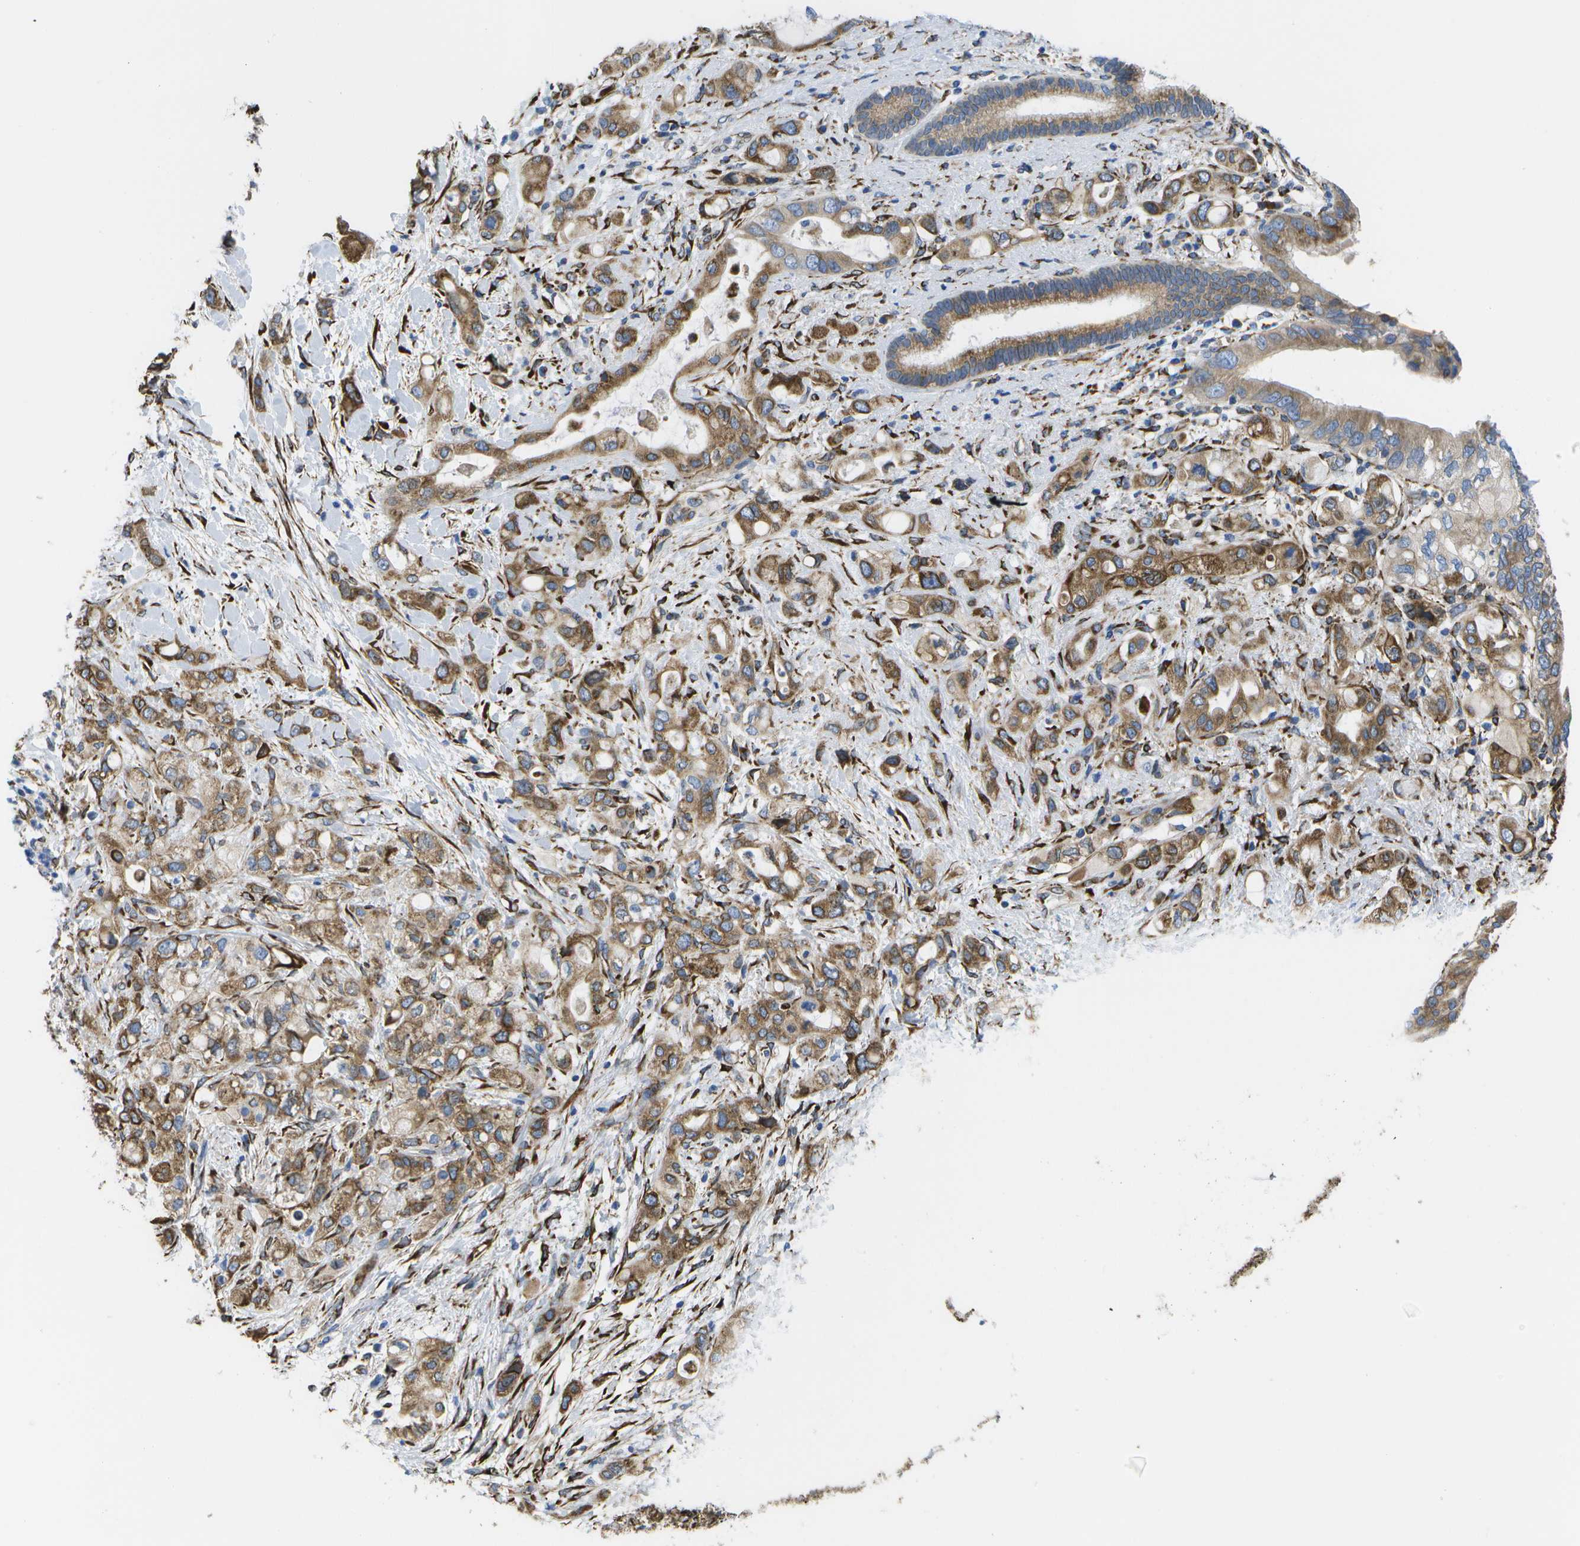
{"staining": {"intensity": "moderate", "quantity": ">75%", "location": "cytoplasmic/membranous"}, "tissue": "pancreatic cancer", "cell_type": "Tumor cells", "image_type": "cancer", "snomed": [{"axis": "morphology", "description": "Adenocarcinoma, NOS"}, {"axis": "topography", "description": "Pancreas"}], "caption": "Immunohistochemistry of adenocarcinoma (pancreatic) shows medium levels of moderate cytoplasmic/membranous expression in approximately >75% of tumor cells.", "gene": "ZDHHC17", "patient": {"sex": "female", "age": 56}}